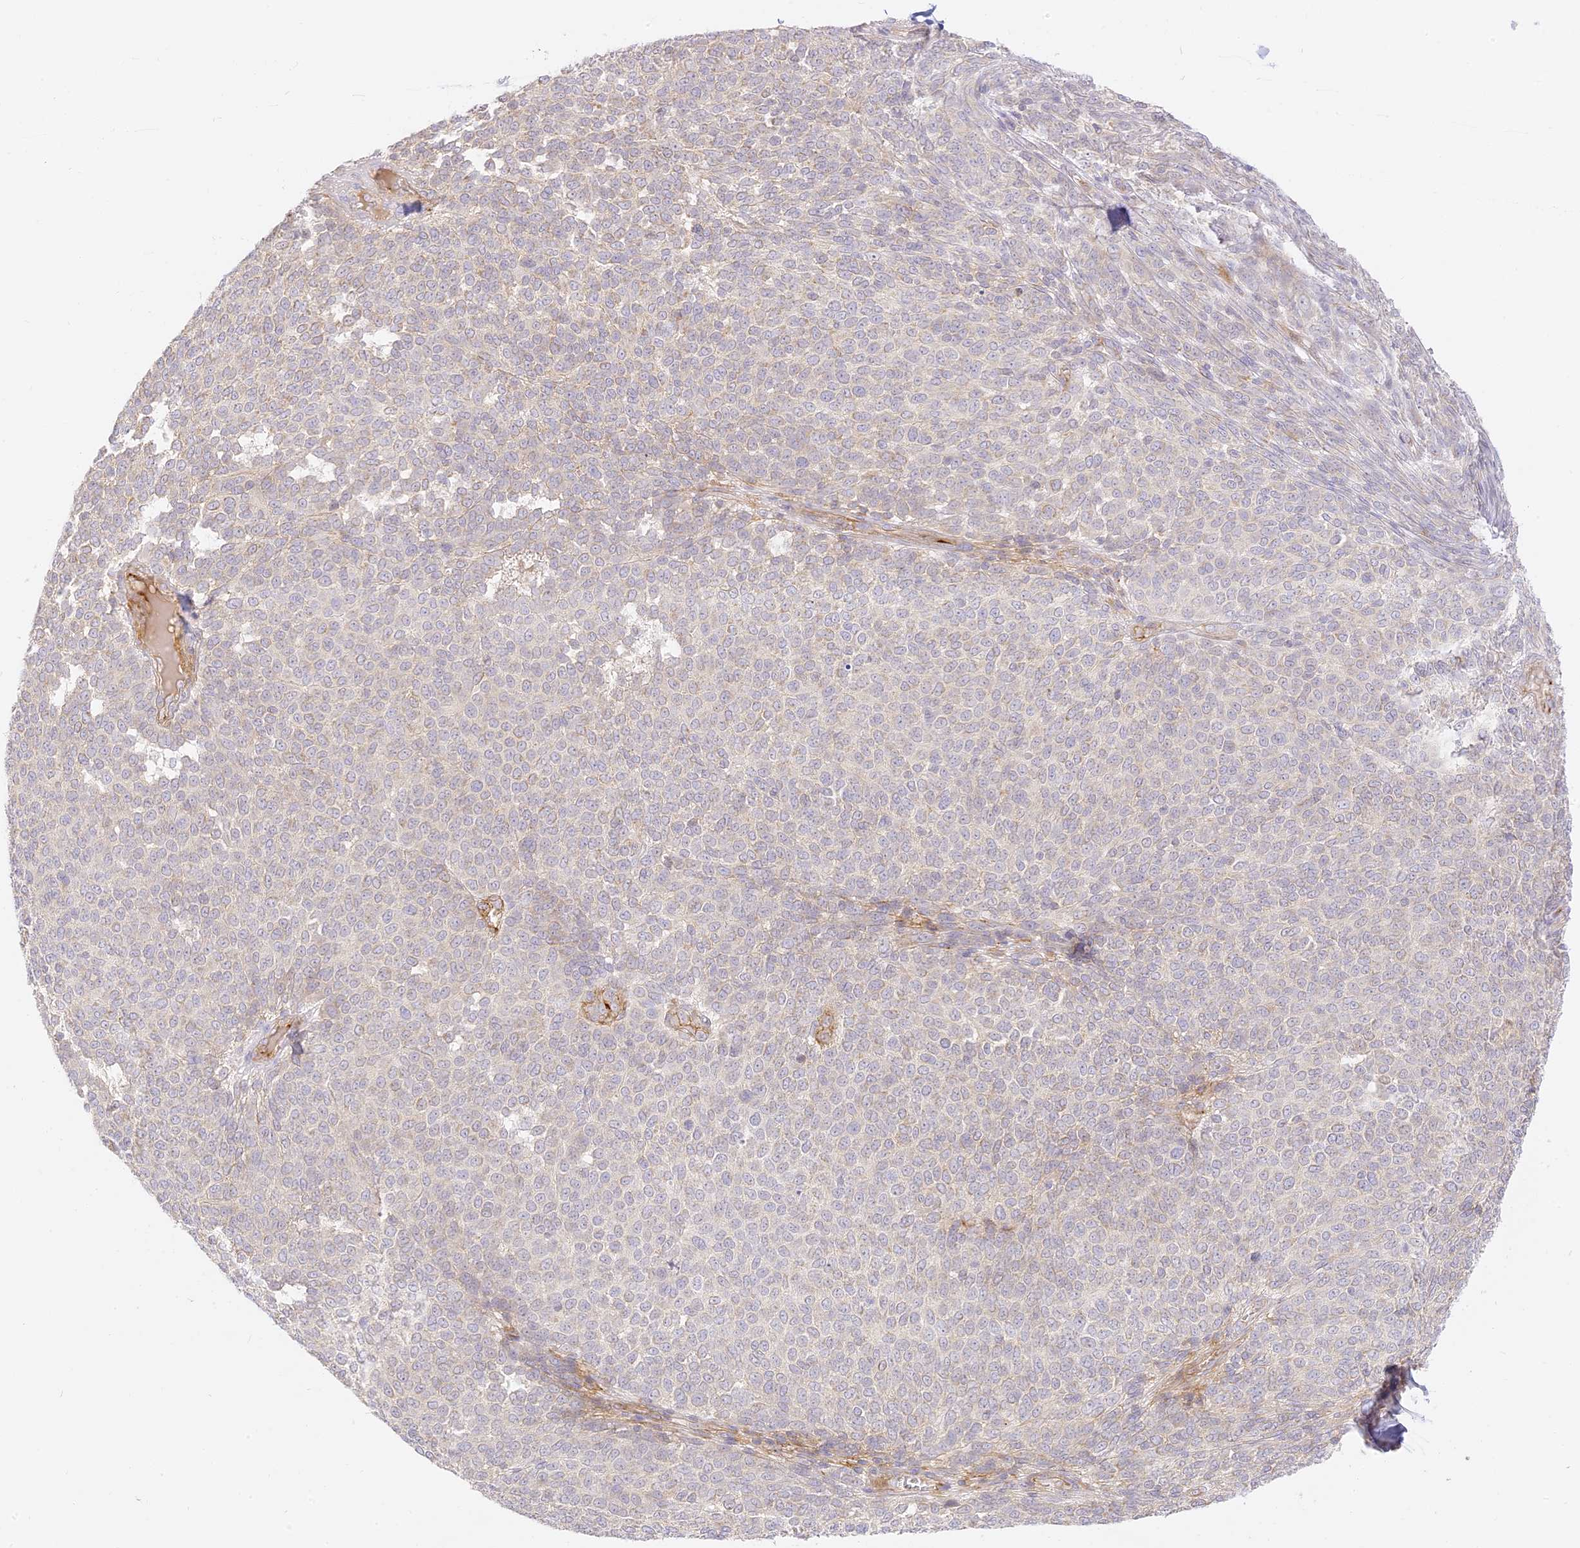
{"staining": {"intensity": "weak", "quantity": "<25%", "location": "cytoplasmic/membranous"}, "tissue": "melanoma", "cell_type": "Tumor cells", "image_type": "cancer", "snomed": [{"axis": "morphology", "description": "Malignant melanoma, NOS"}, {"axis": "topography", "description": "Skin"}], "caption": "This is an immunohistochemistry (IHC) photomicrograph of melanoma. There is no positivity in tumor cells.", "gene": "LRRC15", "patient": {"sex": "male", "age": 73}}